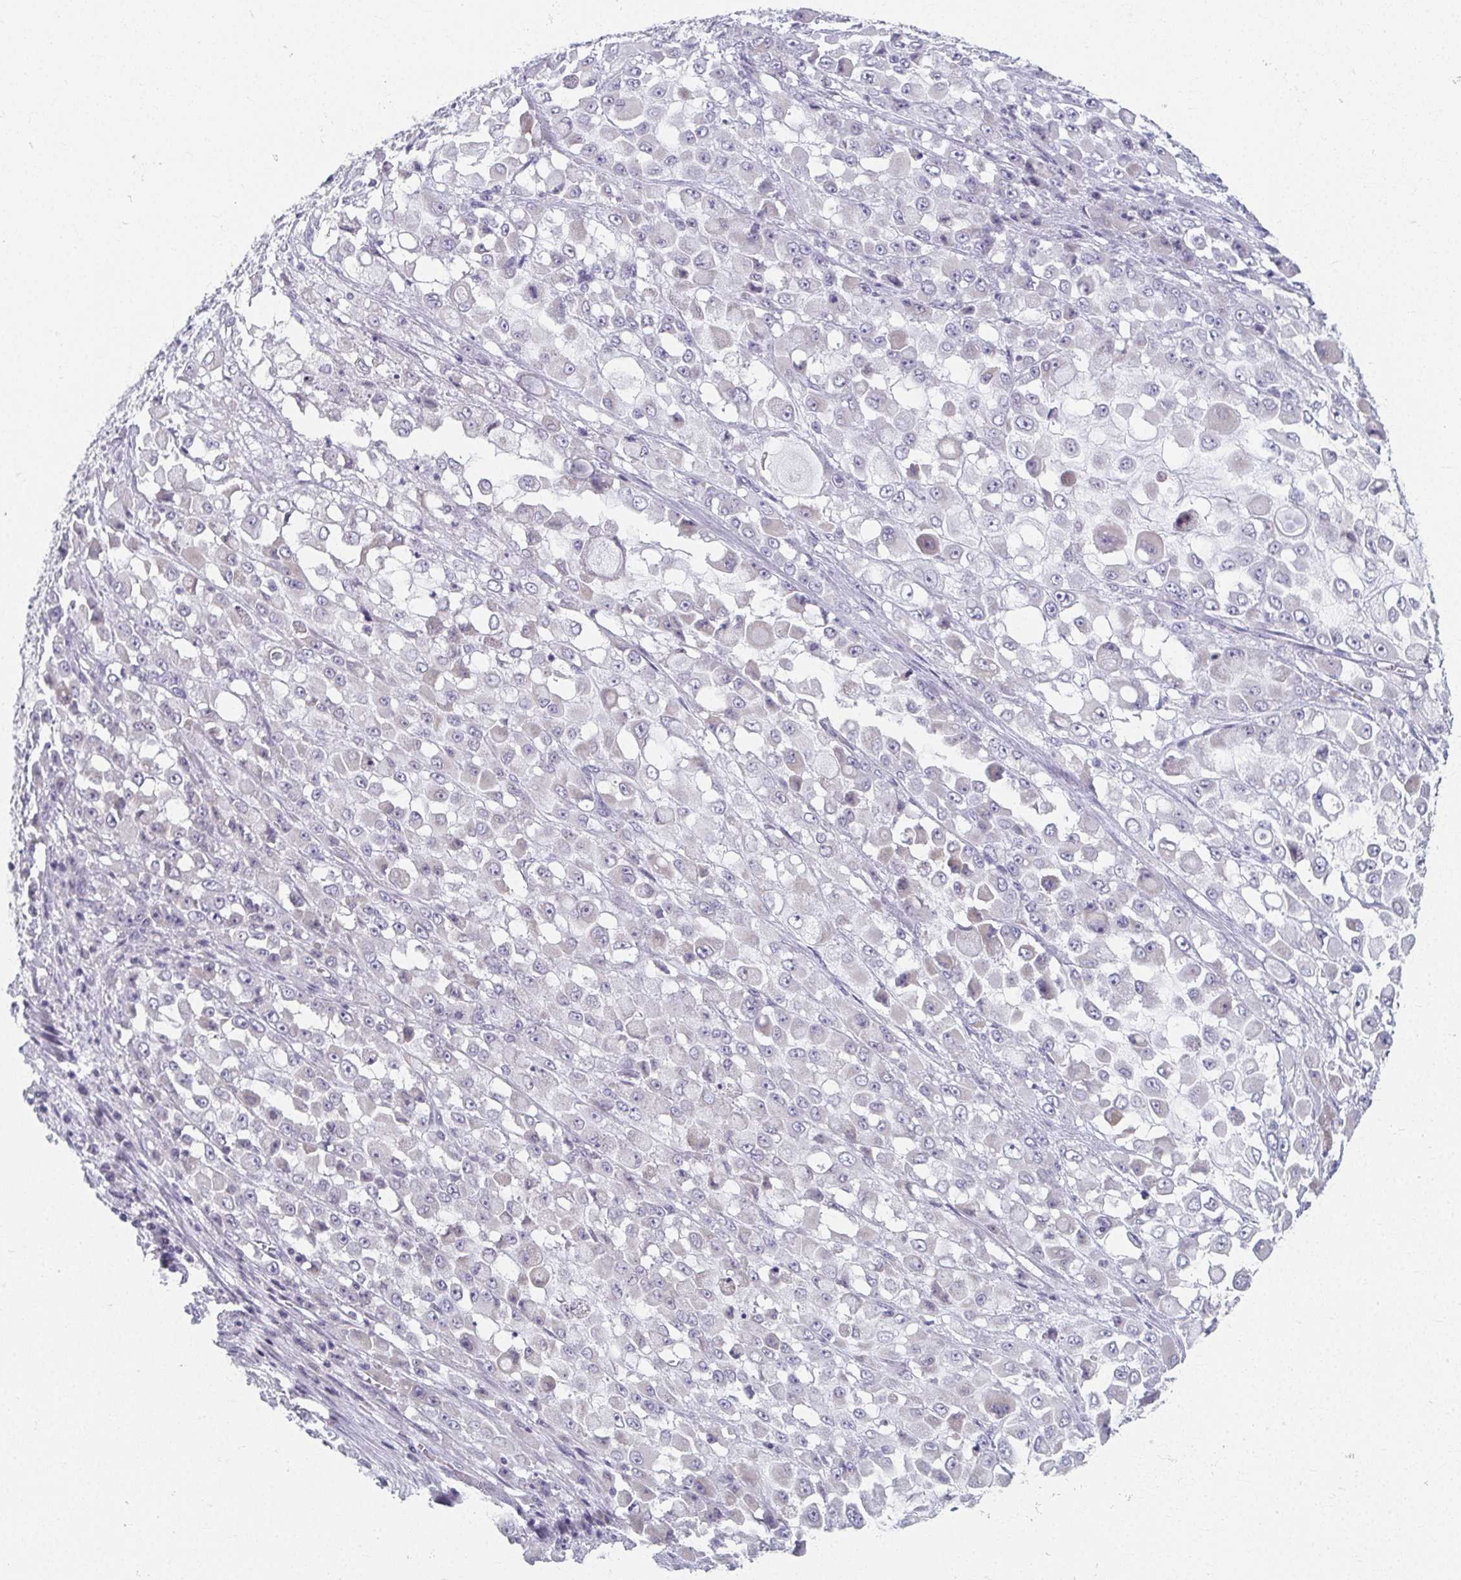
{"staining": {"intensity": "negative", "quantity": "none", "location": "none"}, "tissue": "stomach cancer", "cell_type": "Tumor cells", "image_type": "cancer", "snomed": [{"axis": "morphology", "description": "Adenocarcinoma, NOS"}, {"axis": "topography", "description": "Stomach"}], "caption": "A high-resolution image shows immunohistochemistry staining of stomach cancer, which demonstrates no significant staining in tumor cells.", "gene": "CAMKV", "patient": {"sex": "female", "age": 76}}